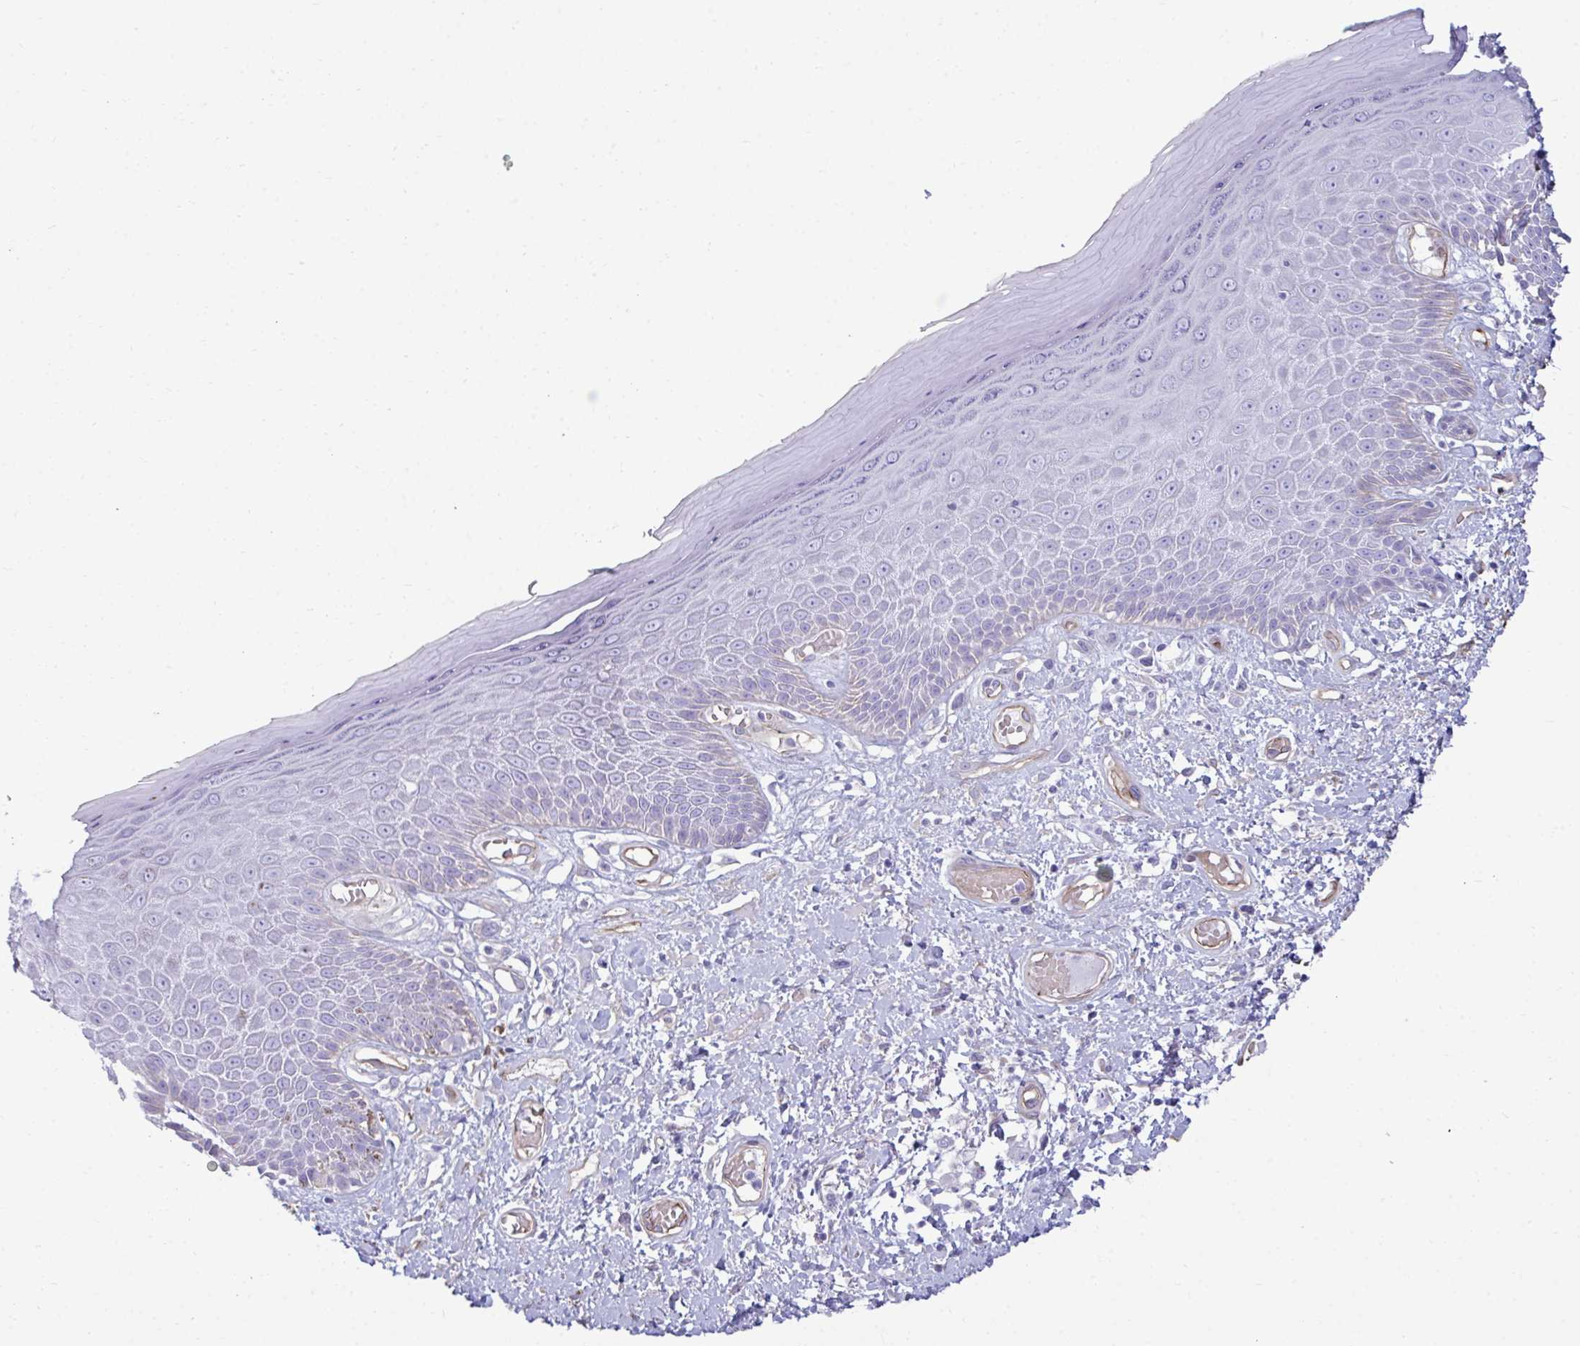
{"staining": {"intensity": "negative", "quantity": "none", "location": "none"}, "tissue": "skin", "cell_type": "Epidermal cells", "image_type": "normal", "snomed": [{"axis": "morphology", "description": "Normal tissue, NOS"}, {"axis": "topography", "description": "Anal"}, {"axis": "topography", "description": "Peripheral nerve tissue"}], "caption": "DAB immunohistochemical staining of unremarkable skin demonstrates no significant positivity in epidermal cells.", "gene": "UBL3", "patient": {"sex": "male", "age": 78}}